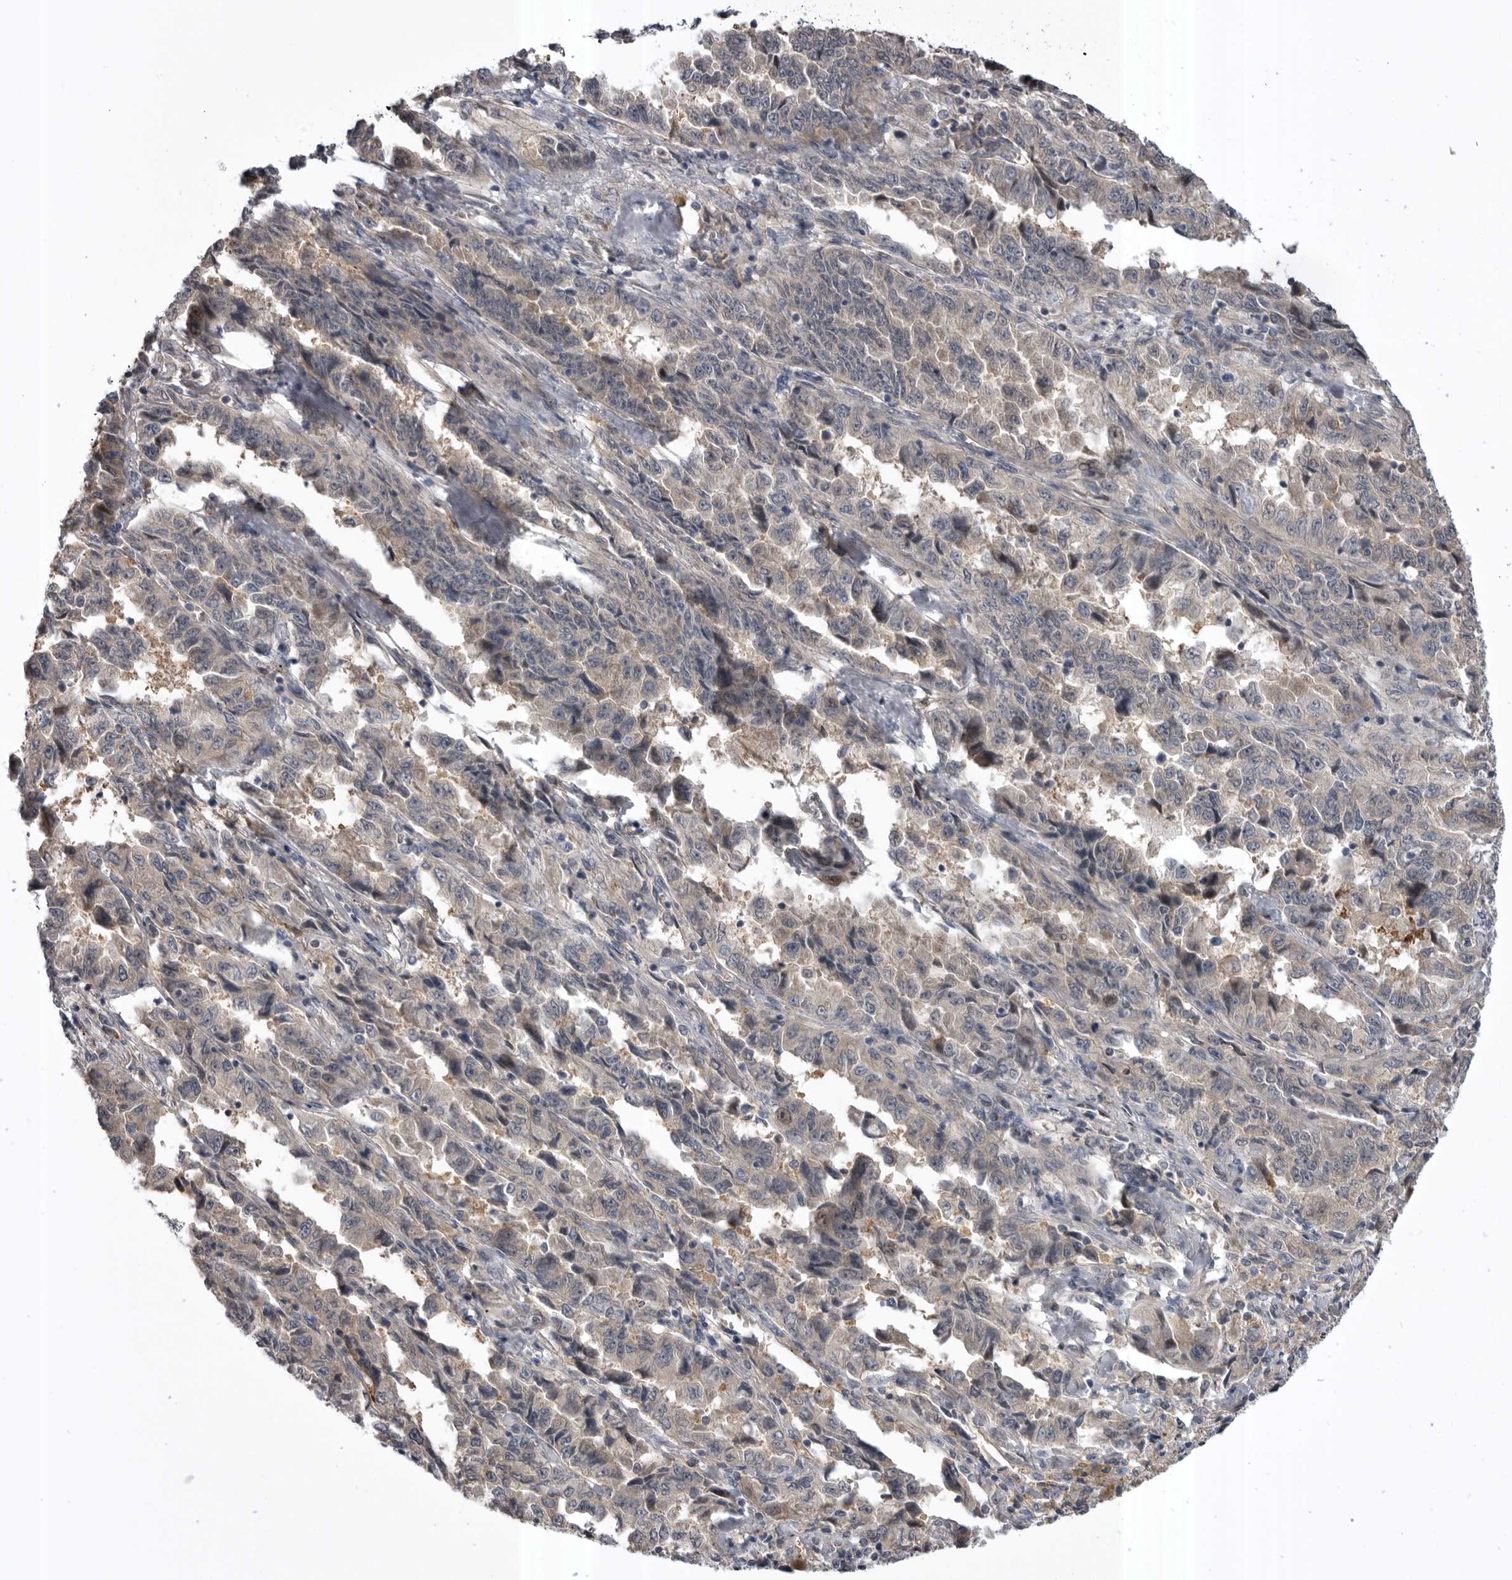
{"staining": {"intensity": "negative", "quantity": "none", "location": "none"}, "tissue": "lung cancer", "cell_type": "Tumor cells", "image_type": "cancer", "snomed": [{"axis": "morphology", "description": "Adenocarcinoma, NOS"}, {"axis": "topography", "description": "Lung"}], "caption": "IHC of human lung cancer (adenocarcinoma) reveals no positivity in tumor cells.", "gene": "RAB3GAP2", "patient": {"sex": "female", "age": 51}}